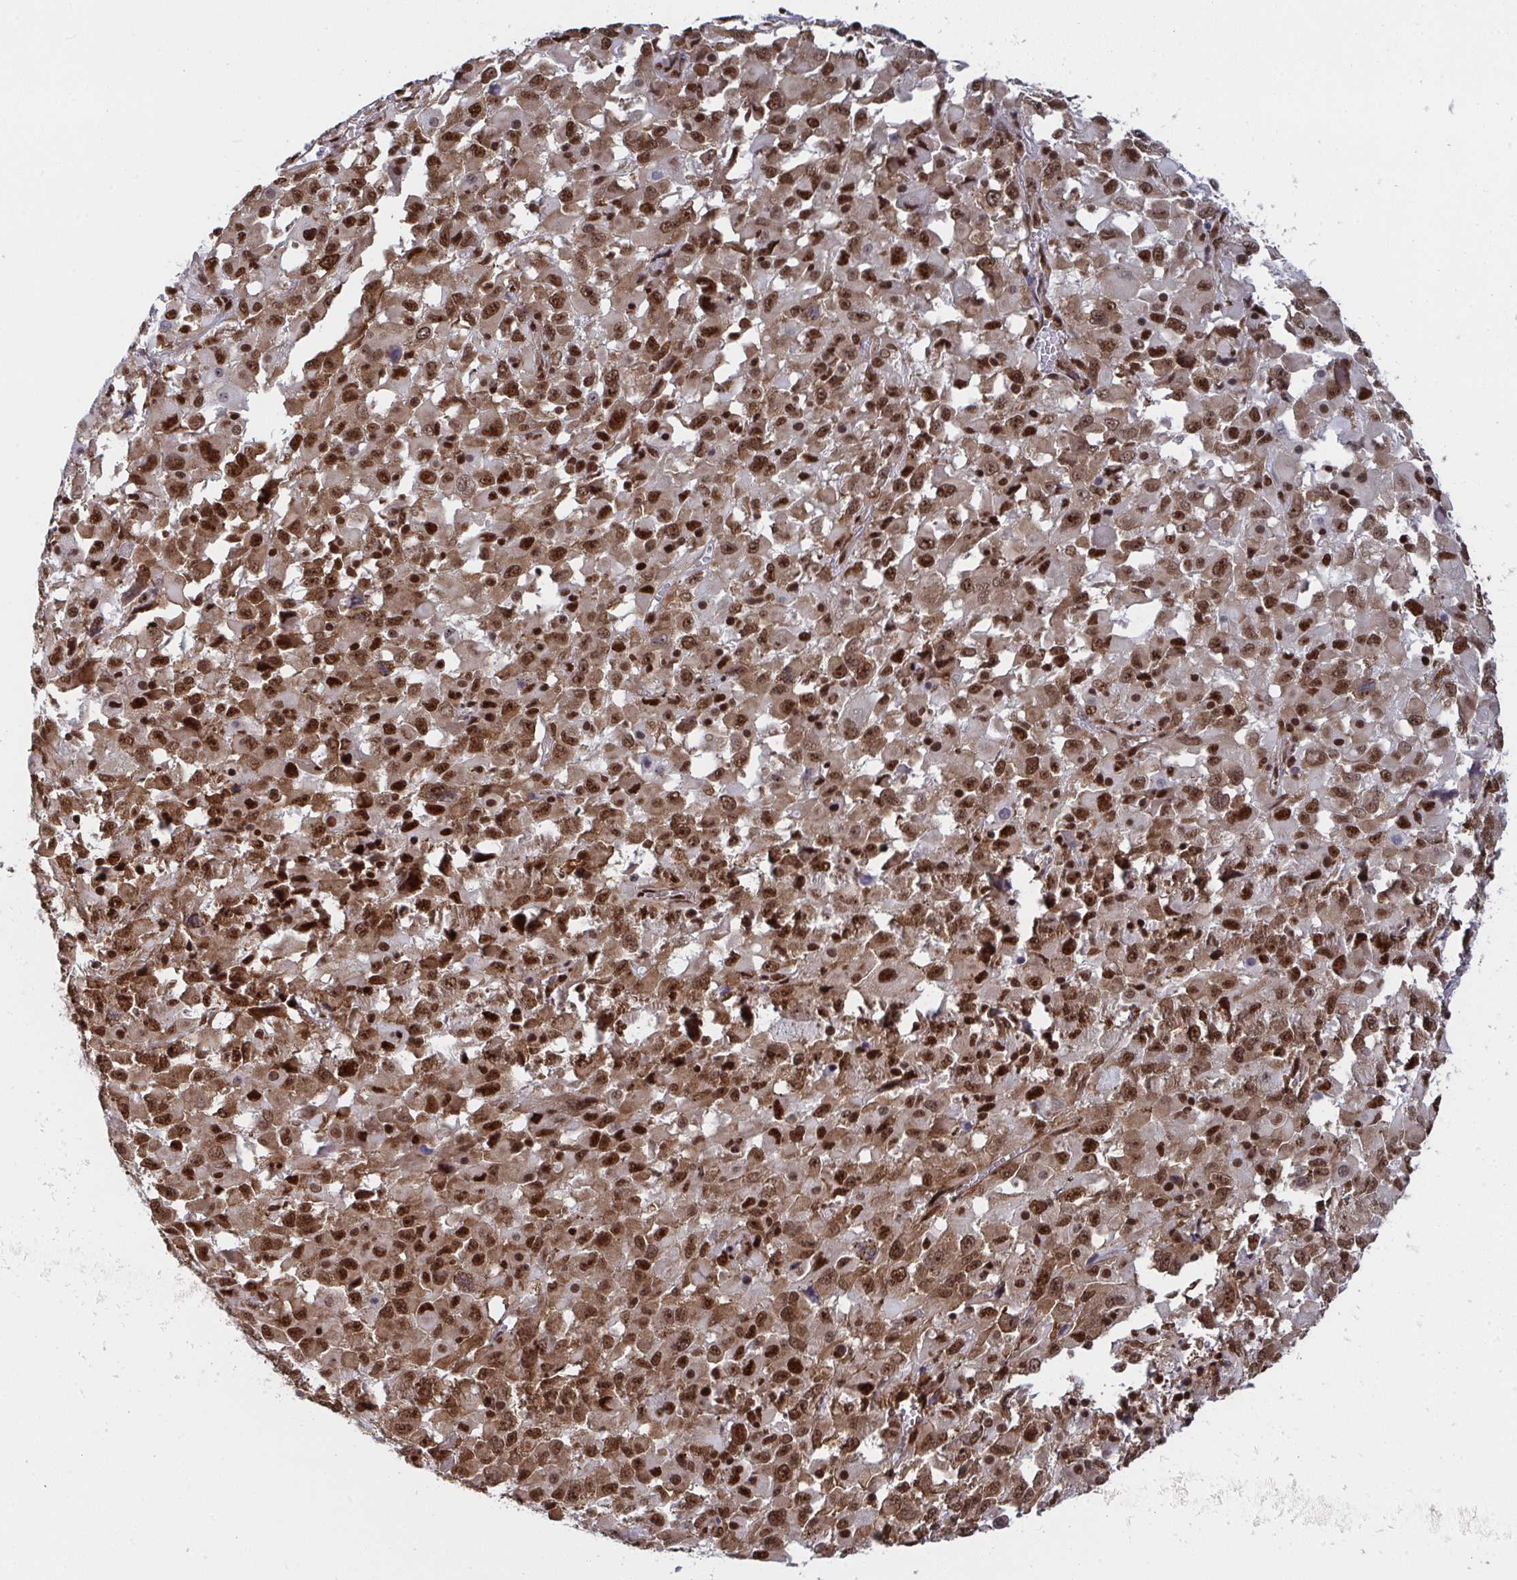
{"staining": {"intensity": "moderate", "quantity": ">75%", "location": "cytoplasmic/membranous,nuclear"}, "tissue": "melanoma", "cell_type": "Tumor cells", "image_type": "cancer", "snomed": [{"axis": "morphology", "description": "Malignant melanoma, Metastatic site"}, {"axis": "topography", "description": "Soft tissue"}], "caption": "Moderate cytoplasmic/membranous and nuclear positivity is seen in about >75% of tumor cells in melanoma. (IHC, brightfield microscopy, high magnification).", "gene": "GAR1", "patient": {"sex": "male", "age": 50}}